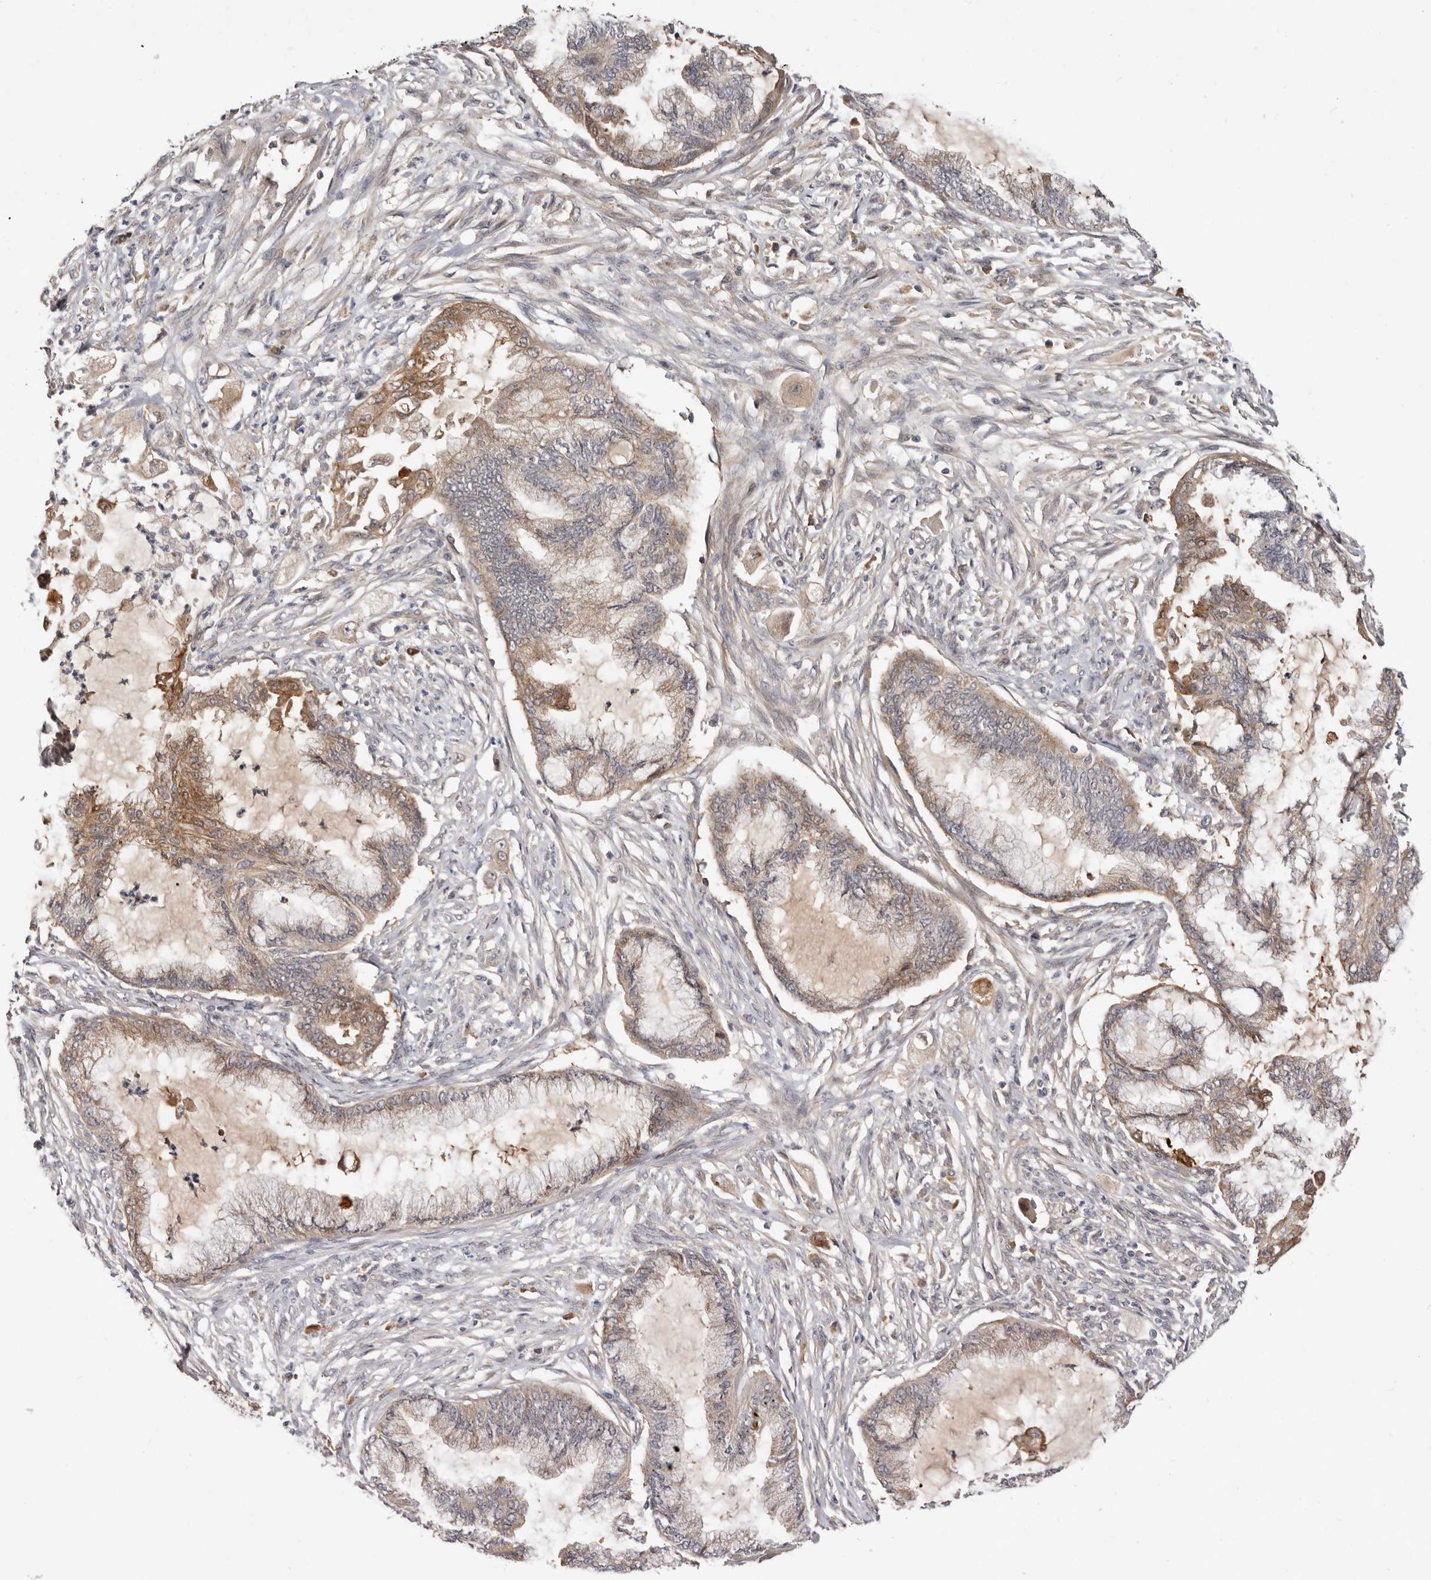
{"staining": {"intensity": "moderate", "quantity": ">75%", "location": "cytoplasmic/membranous"}, "tissue": "endometrial cancer", "cell_type": "Tumor cells", "image_type": "cancer", "snomed": [{"axis": "morphology", "description": "Adenocarcinoma, NOS"}, {"axis": "topography", "description": "Endometrium"}], "caption": "Immunohistochemistry micrograph of human endometrial cancer stained for a protein (brown), which exhibits medium levels of moderate cytoplasmic/membranous positivity in about >75% of tumor cells.", "gene": "DOP1A", "patient": {"sex": "female", "age": 86}}